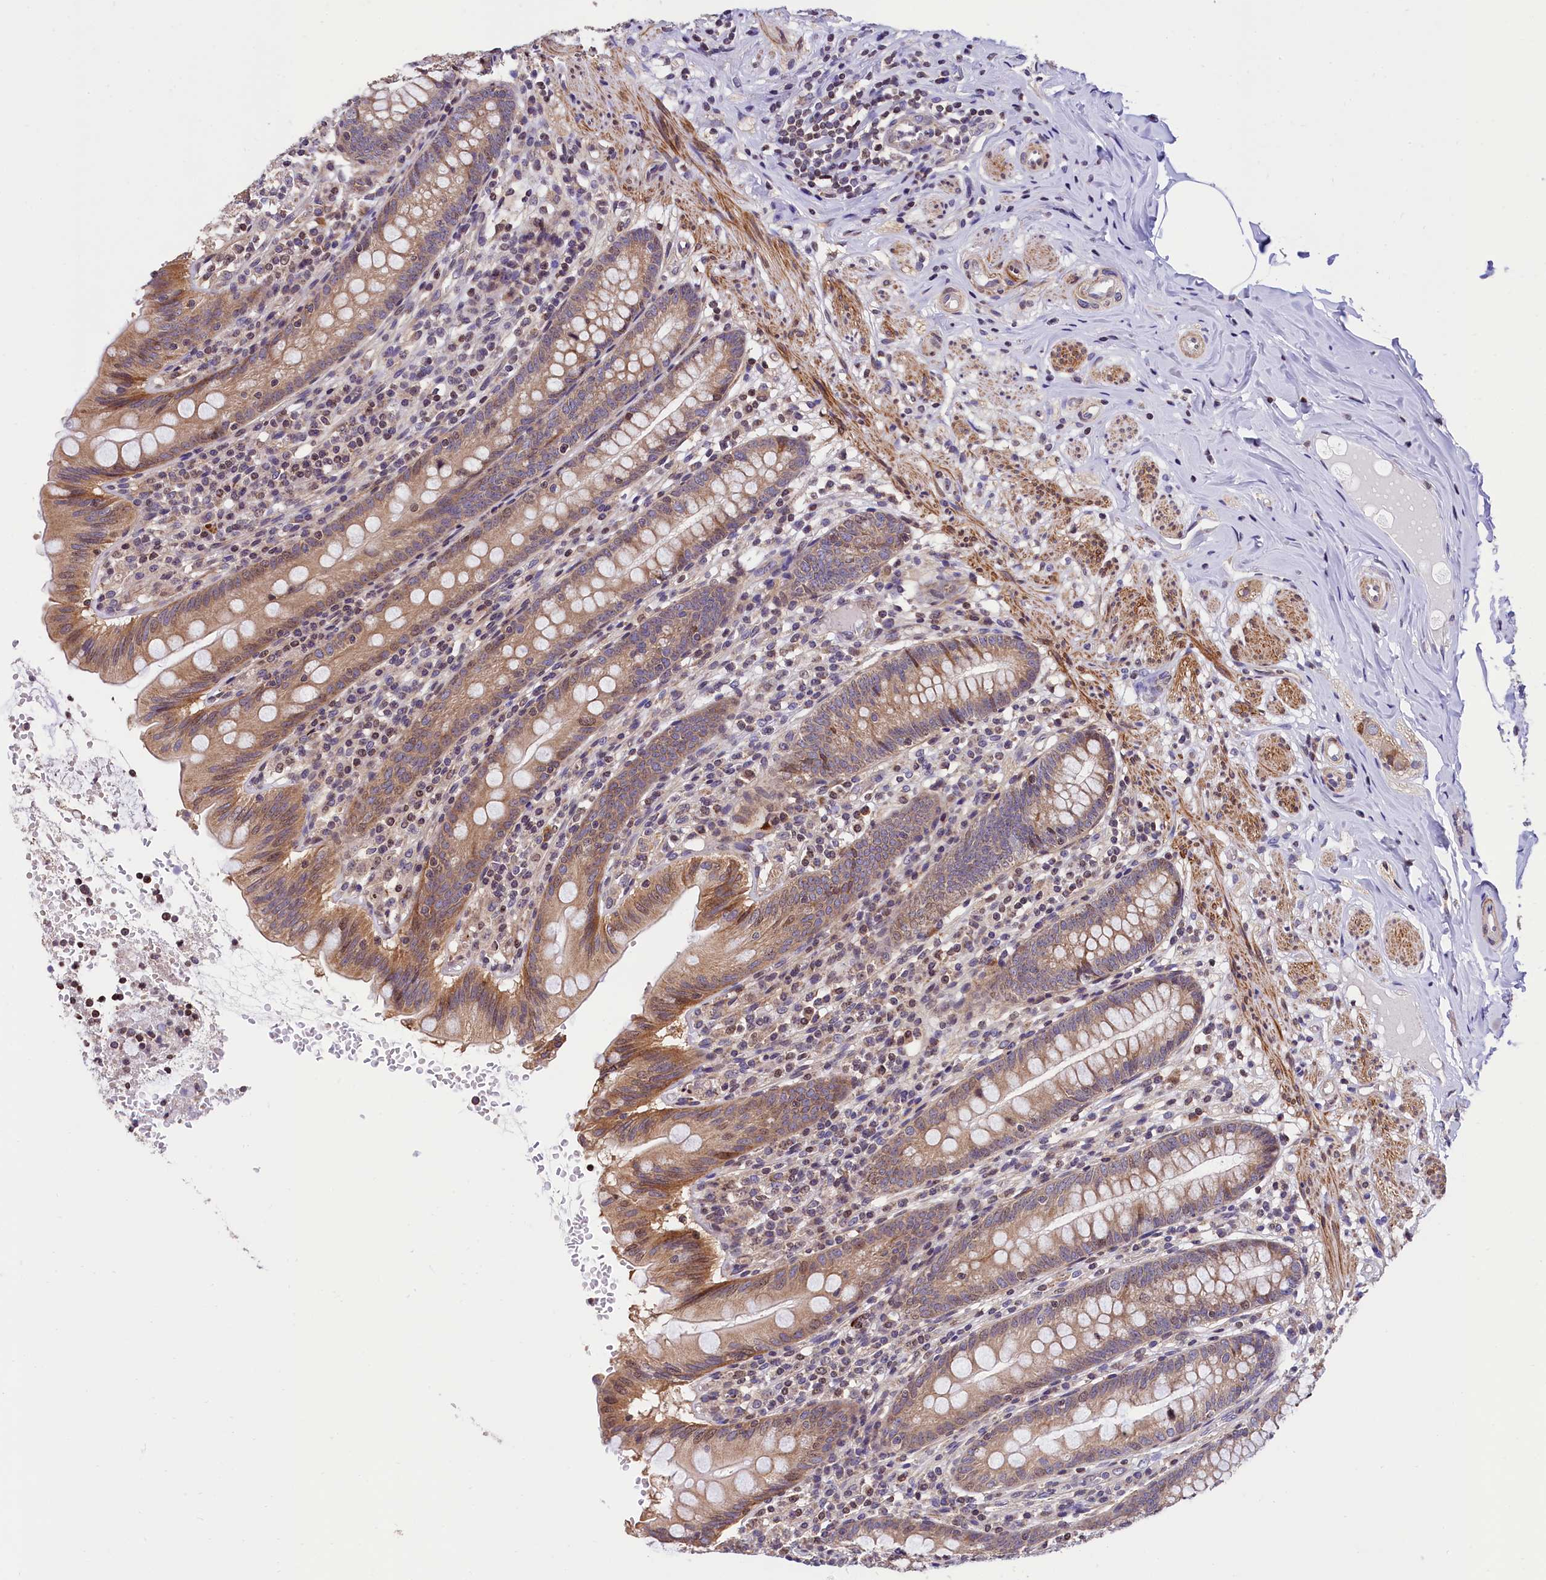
{"staining": {"intensity": "moderate", "quantity": ">75%", "location": "cytoplasmic/membranous,nuclear"}, "tissue": "appendix", "cell_type": "Glandular cells", "image_type": "normal", "snomed": [{"axis": "morphology", "description": "Normal tissue, NOS"}, {"axis": "topography", "description": "Appendix"}], "caption": "A high-resolution image shows IHC staining of benign appendix, which demonstrates moderate cytoplasmic/membranous,nuclear staining in about >75% of glandular cells.", "gene": "ZNF2", "patient": {"sex": "male", "age": 55}}